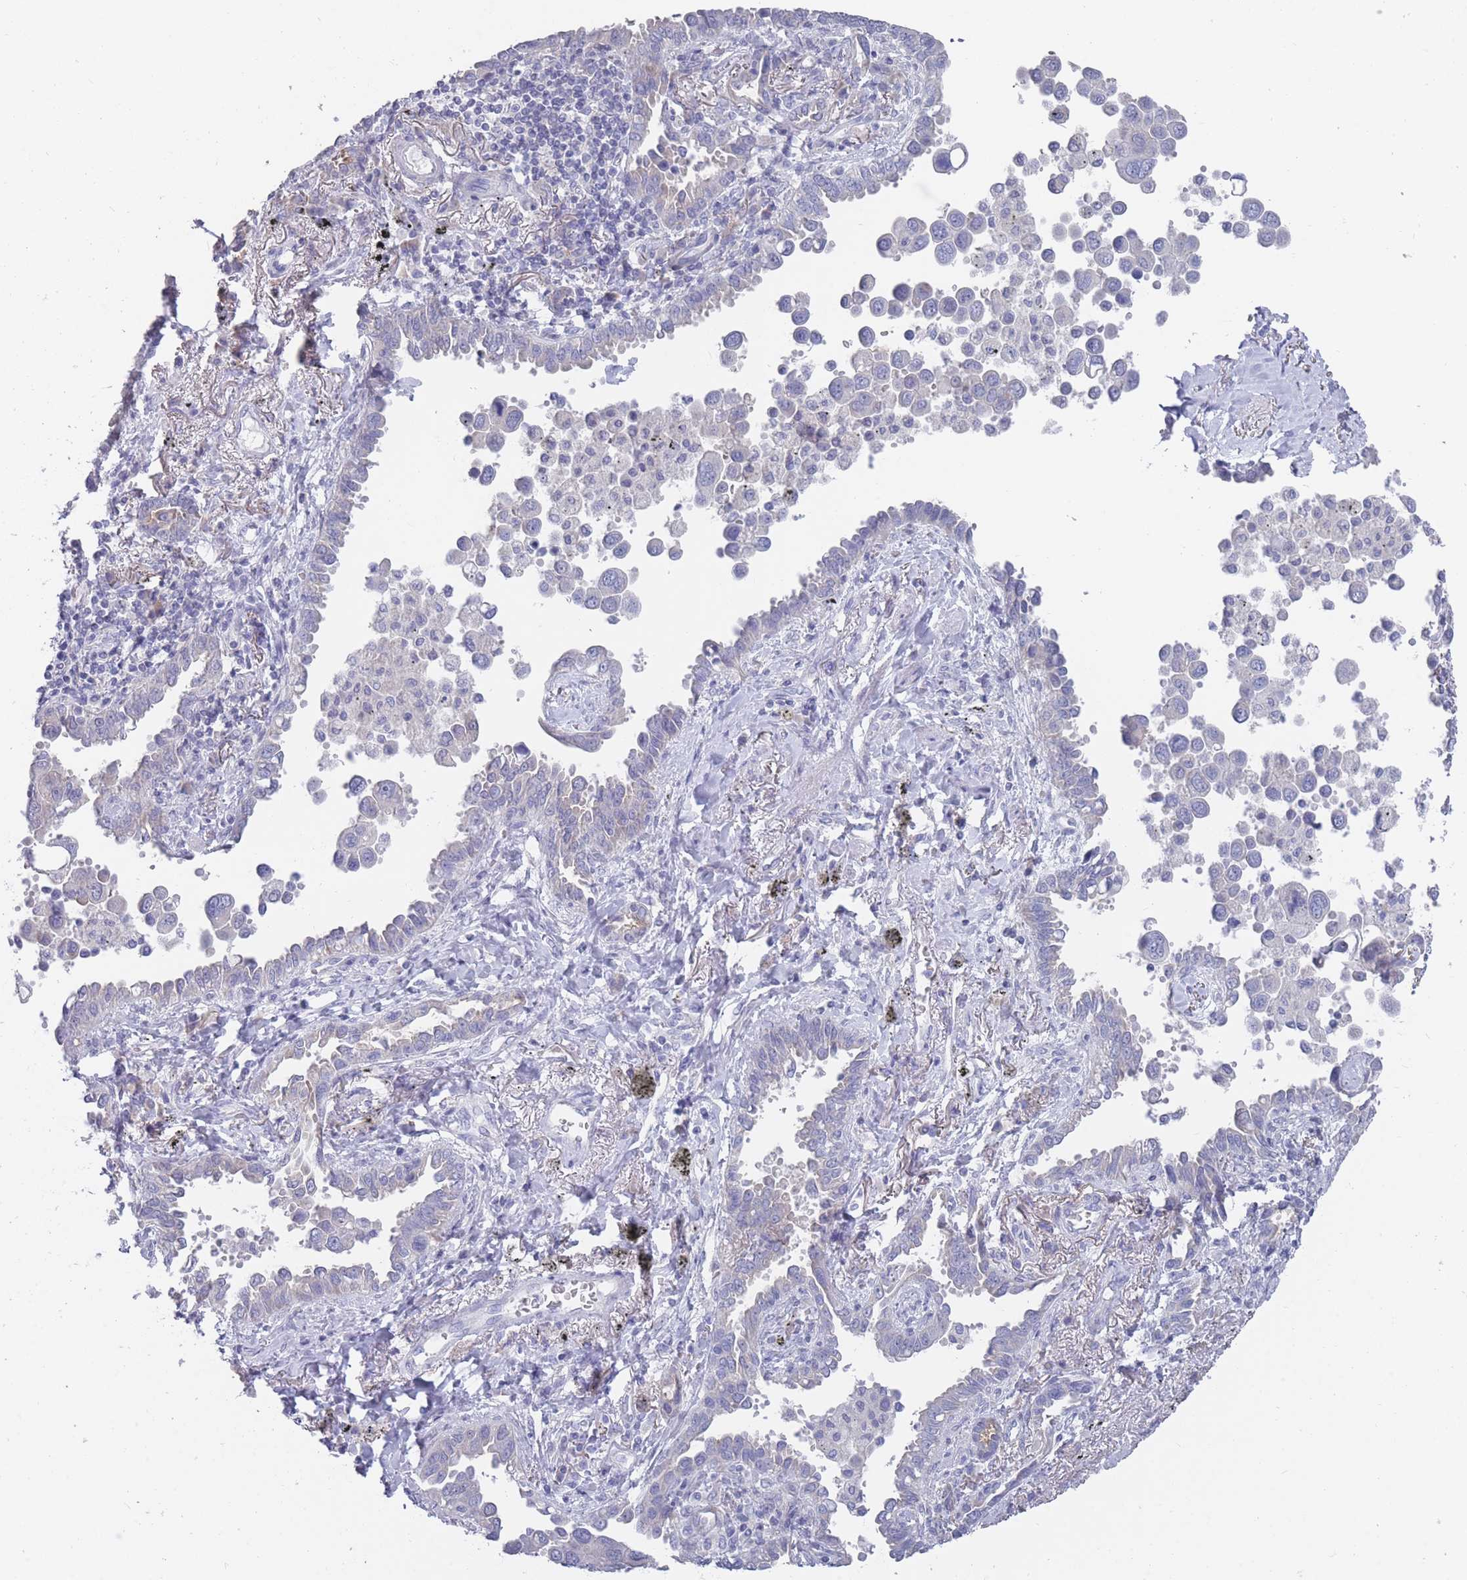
{"staining": {"intensity": "negative", "quantity": "none", "location": "none"}, "tissue": "lung cancer", "cell_type": "Tumor cells", "image_type": "cancer", "snomed": [{"axis": "morphology", "description": "Adenocarcinoma, NOS"}, {"axis": "topography", "description": "Lung"}], "caption": "Photomicrograph shows no significant protein staining in tumor cells of lung cancer. The staining was performed using DAB to visualize the protein expression in brown, while the nuclei were stained in blue with hematoxylin (Magnification: 20x).", "gene": "PIGU", "patient": {"sex": "male", "age": 67}}